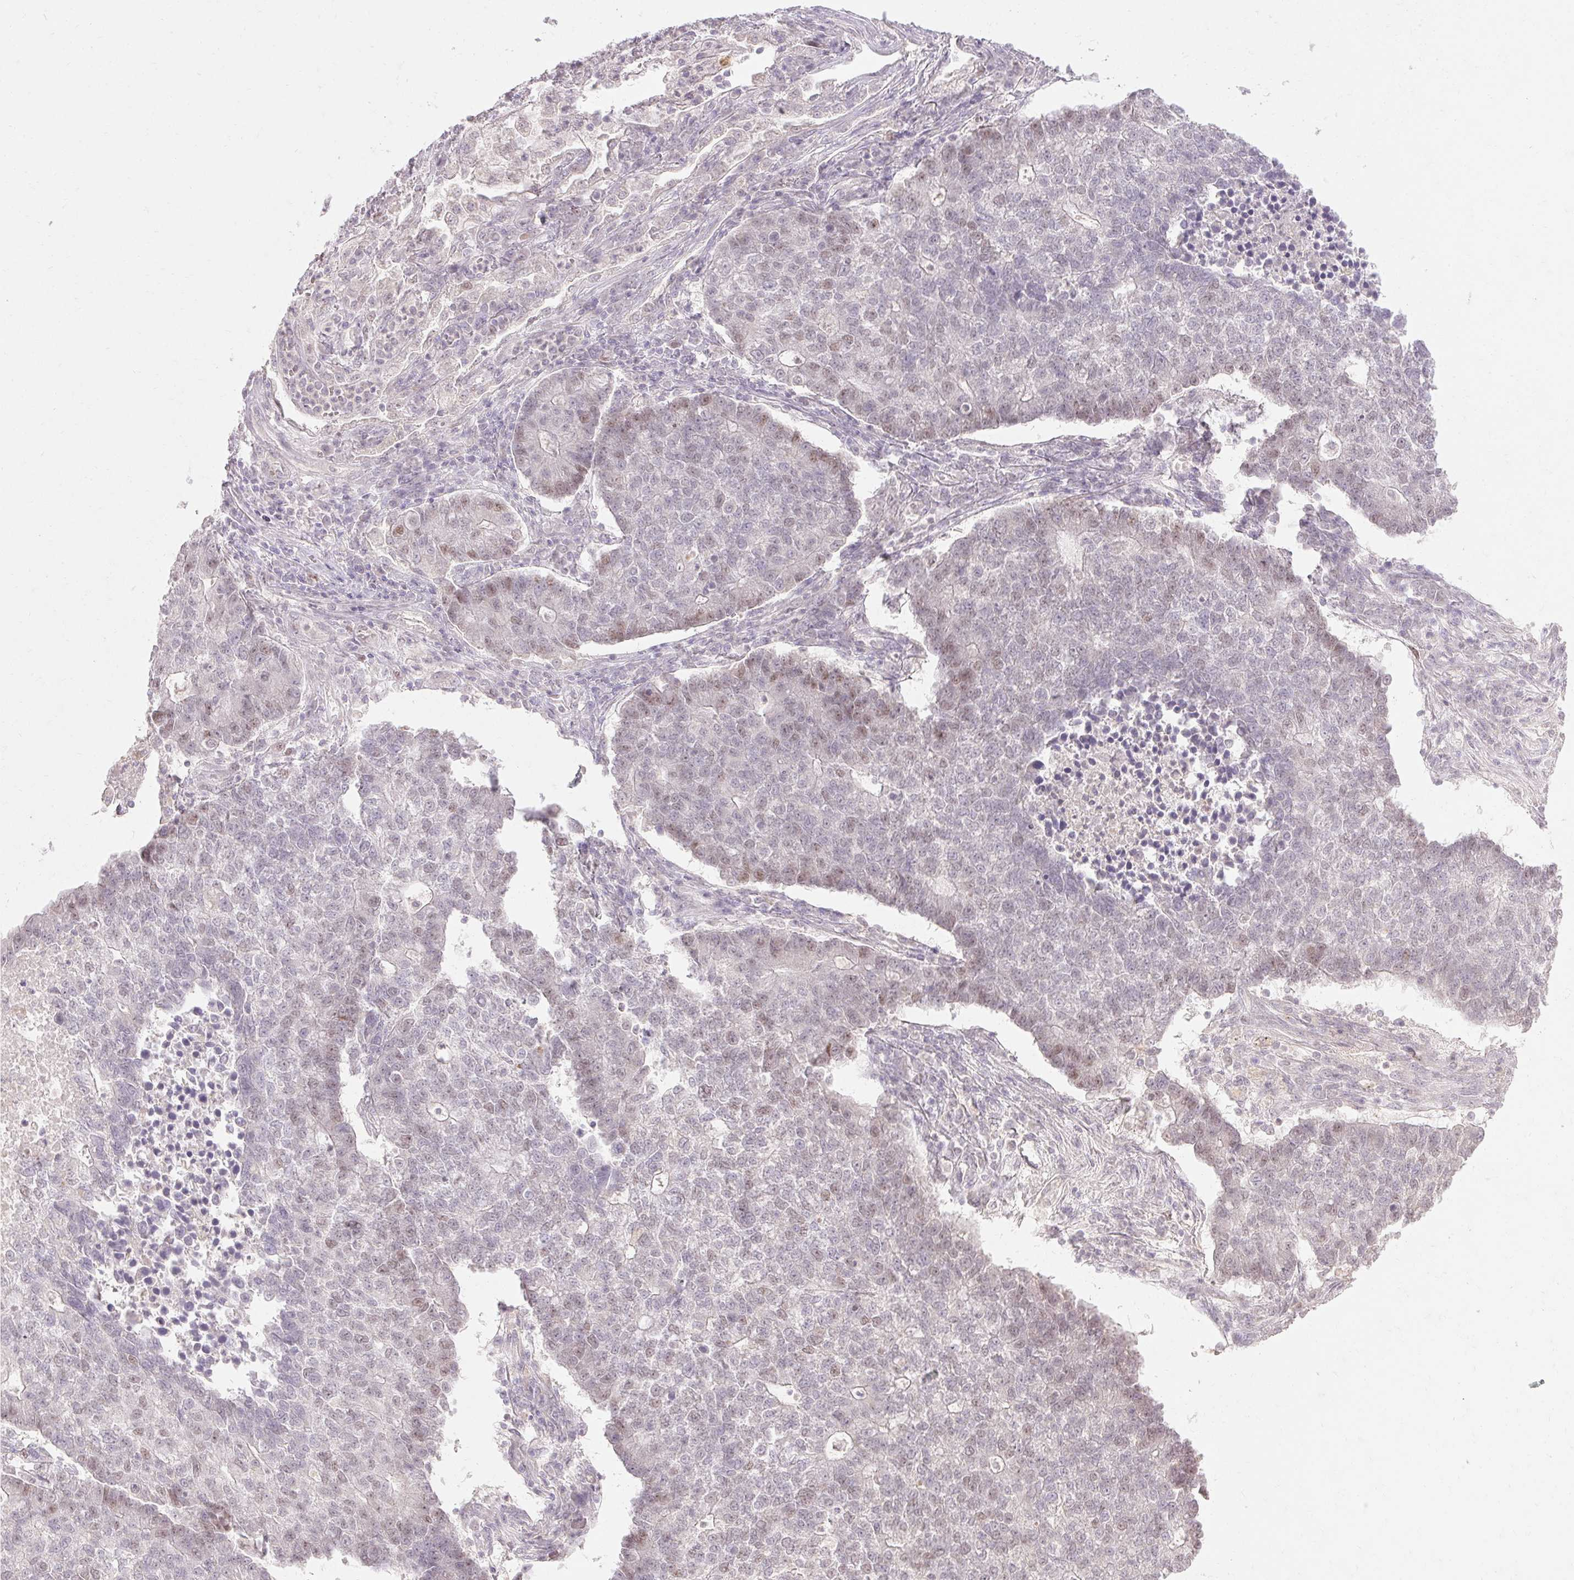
{"staining": {"intensity": "weak", "quantity": "<25%", "location": "nuclear"}, "tissue": "lung cancer", "cell_type": "Tumor cells", "image_type": "cancer", "snomed": [{"axis": "morphology", "description": "Adenocarcinoma, NOS"}, {"axis": "topography", "description": "Lung"}], "caption": "High magnification brightfield microscopy of adenocarcinoma (lung) stained with DAB (brown) and counterstained with hematoxylin (blue): tumor cells show no significant staining.", "gene": "SKP2", "patient": {"sex": "male", "age": 57}}